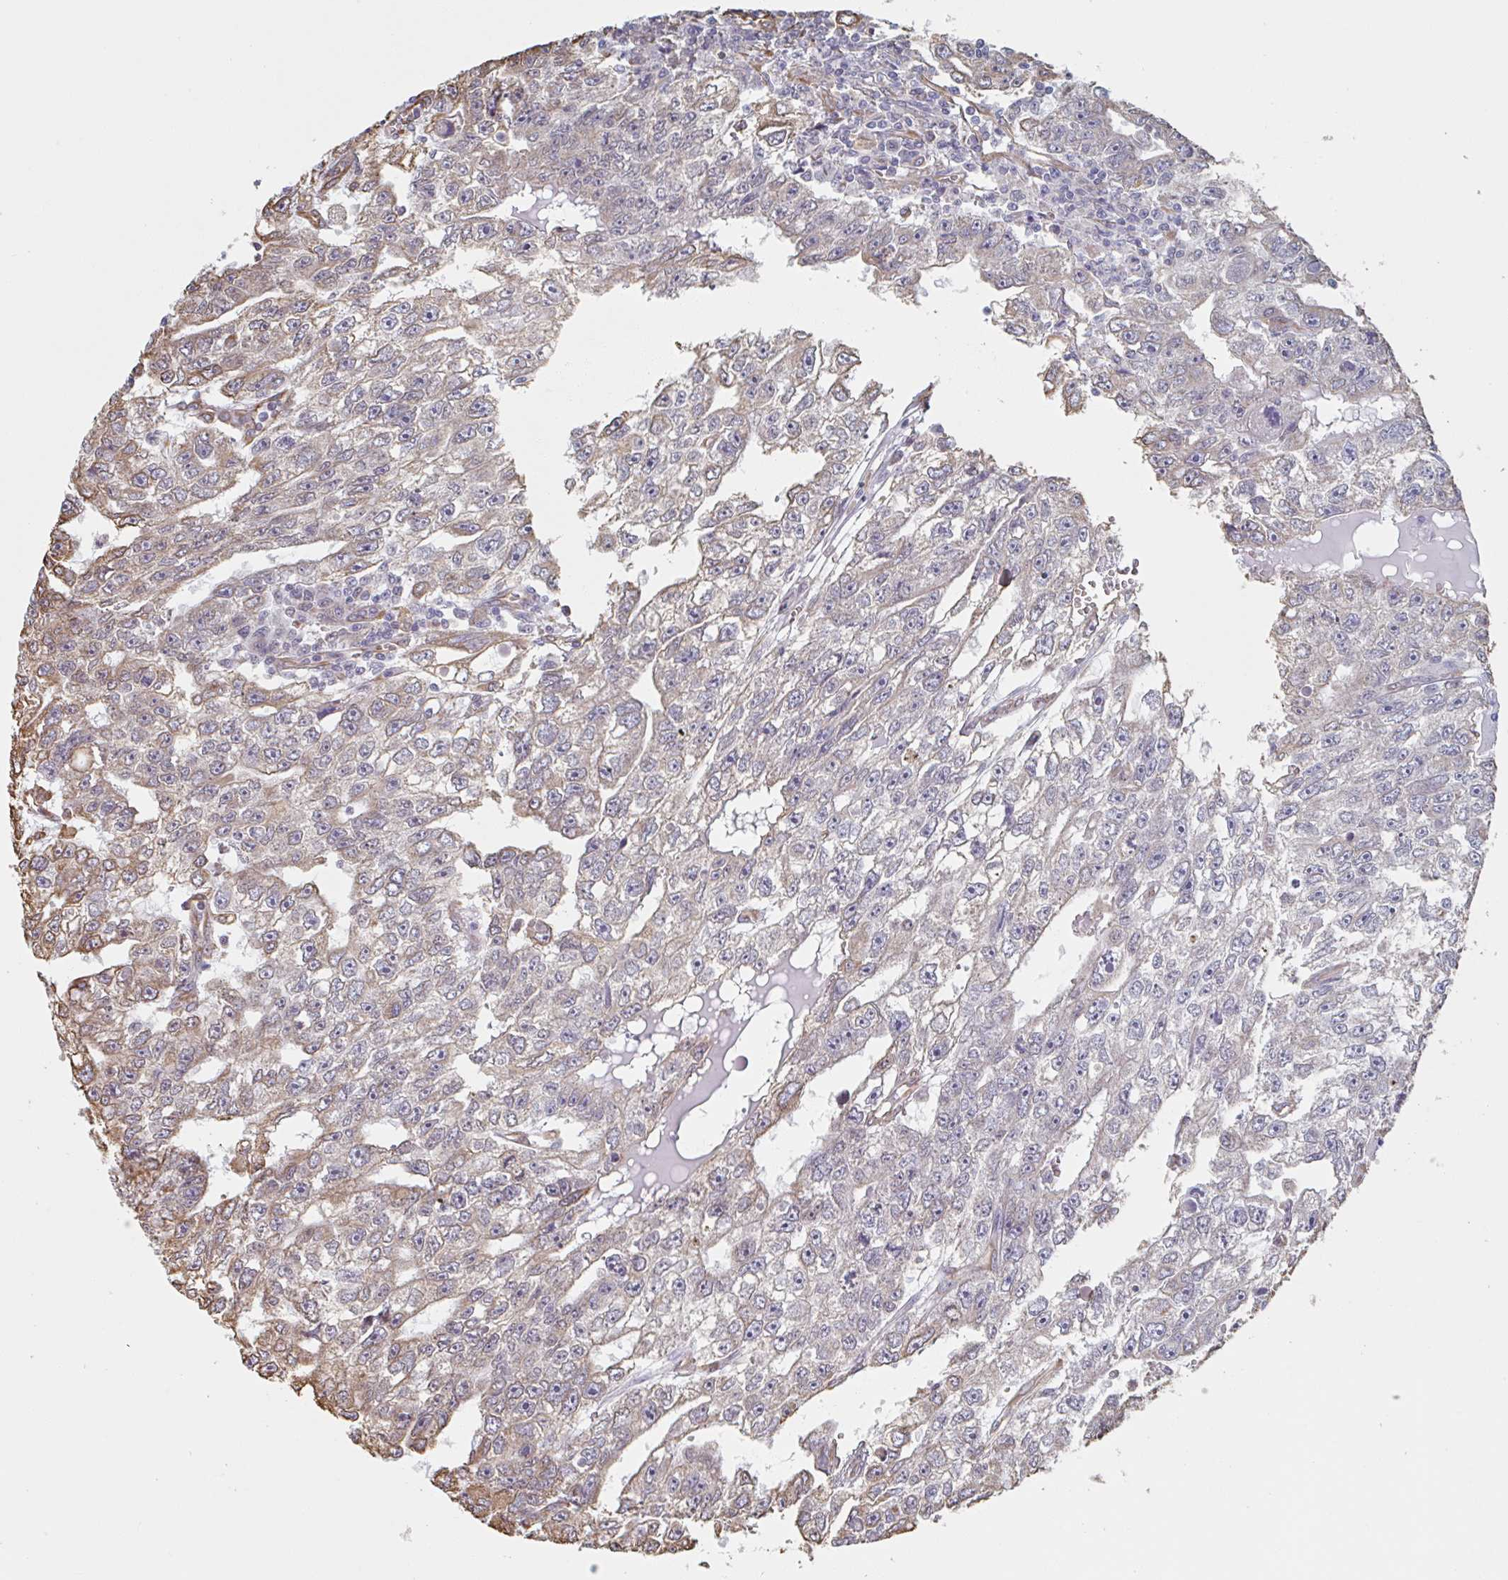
{"staining": {"intensity": "moderate", "quantity": "<25%", "location": "cytoplasmic/membranous"}, "tissue": "testis cancer", "cell_type": "Tumor cells", "image_type": "cancer", "snomed": [{"axis": "morphology", "description": "Carcinoma, Embryonal, NOS"}, {"axis": "topography", "description": "Testis"}], "caption": "High-magnification brightfield microscopy of embryonal carcinoma (testis) stained with DAB (brown) and counterstained with hematoxylin (blue). tumor cells exhibit moderate cytoplasmic/membranous expression is identified in about<25% of cells.", "gene": "RAB5IF", "patient": {"sex": "male", "age": 20}}